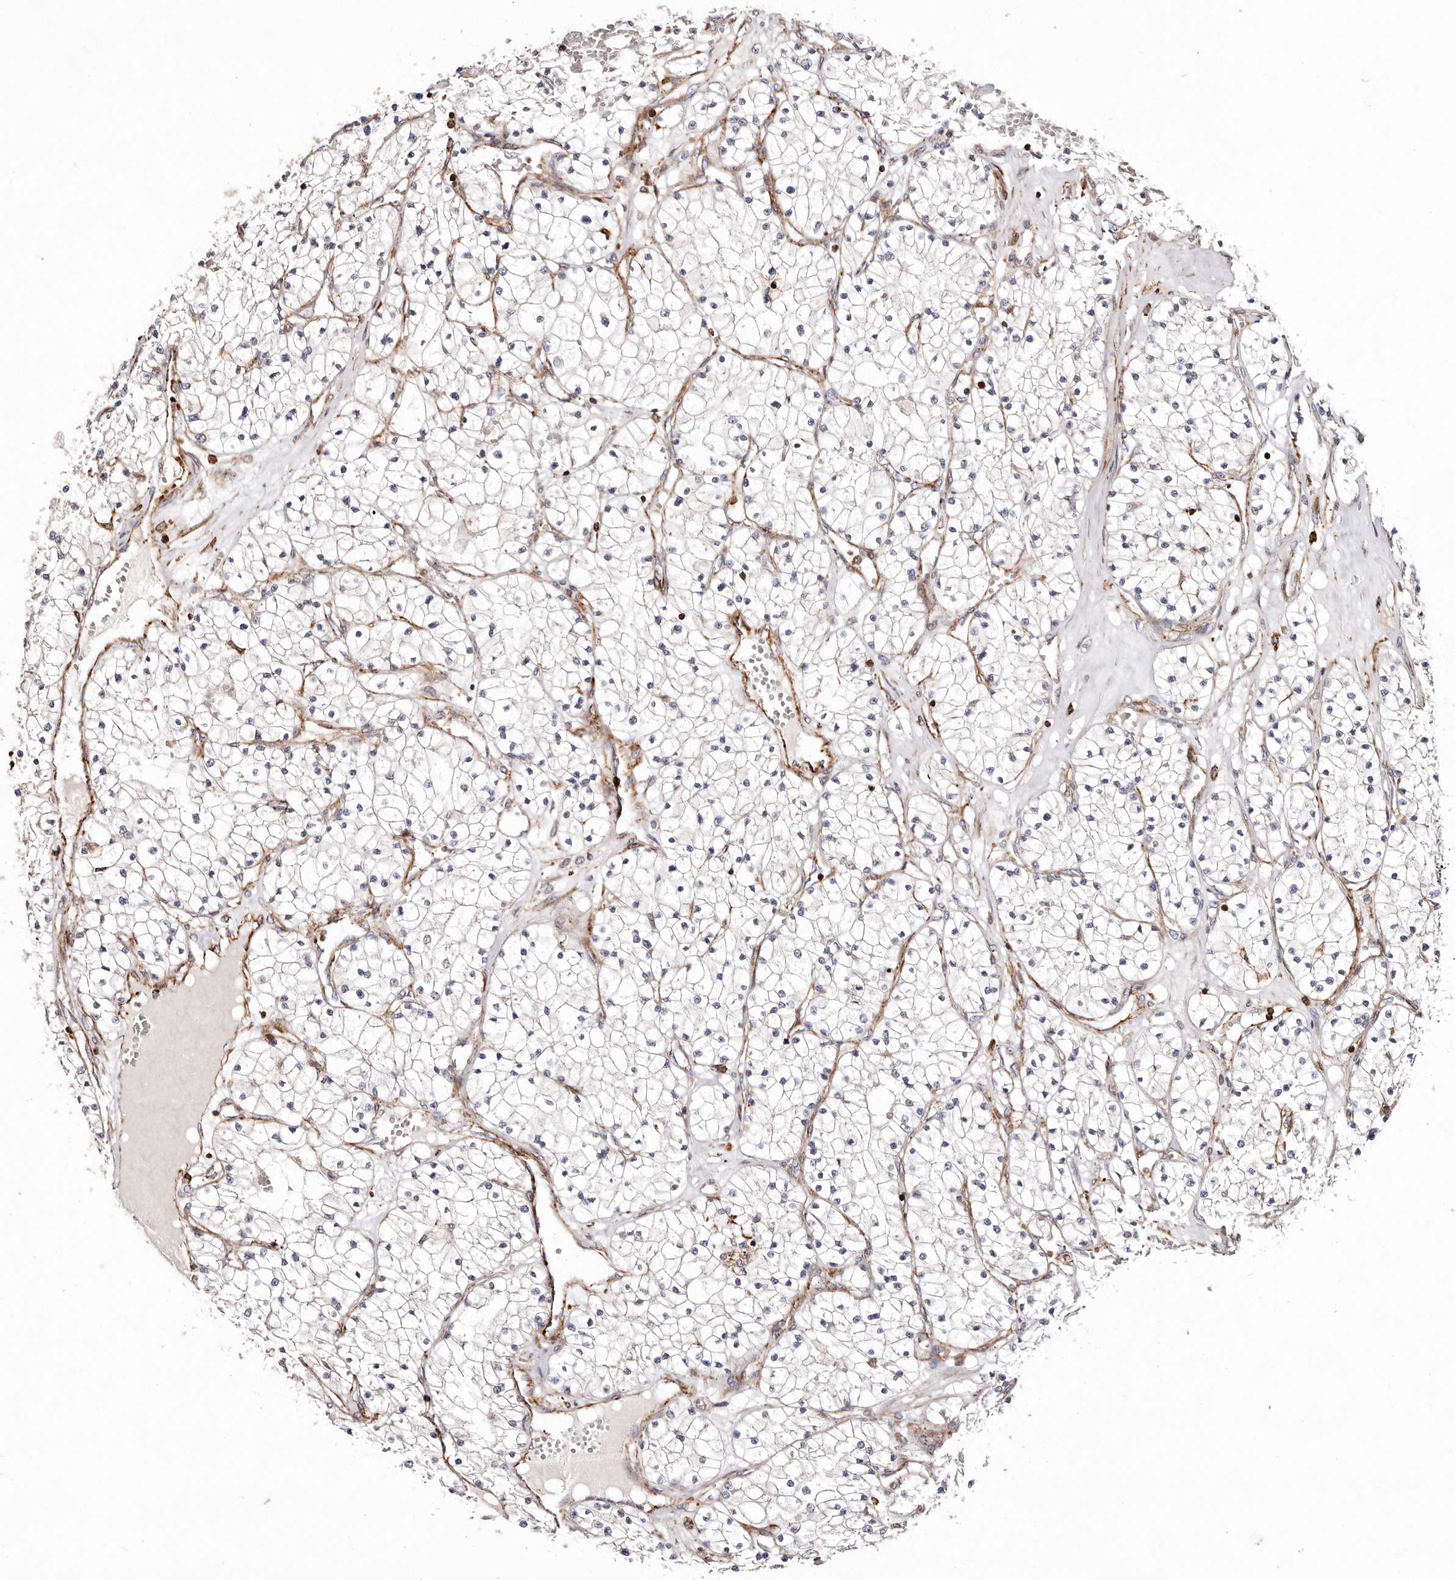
{"staining": {"intensity": "negative", "quantity": "none", "location": "none"}, "tissue": "renal cancer", "cell_type": "Tumor cells", "image_type": "cancer", "snomed": [{"axis": "morphology", "description": "Normal tissue, NOS"}, {"axis": "morphology", "description": "Adenocarcinoma, NOS"}, {"axis": "topography", "description": "Kidney"}], "caption": "Histopathology image shows no significant protein staining in tumor cells of renal adenocarcinoma. (DAB immunohistochemistry visualized using brightfield microscopy, high magnification).", "gene": "PTPN22", "patient": {"sex": "male", "age": 68}}